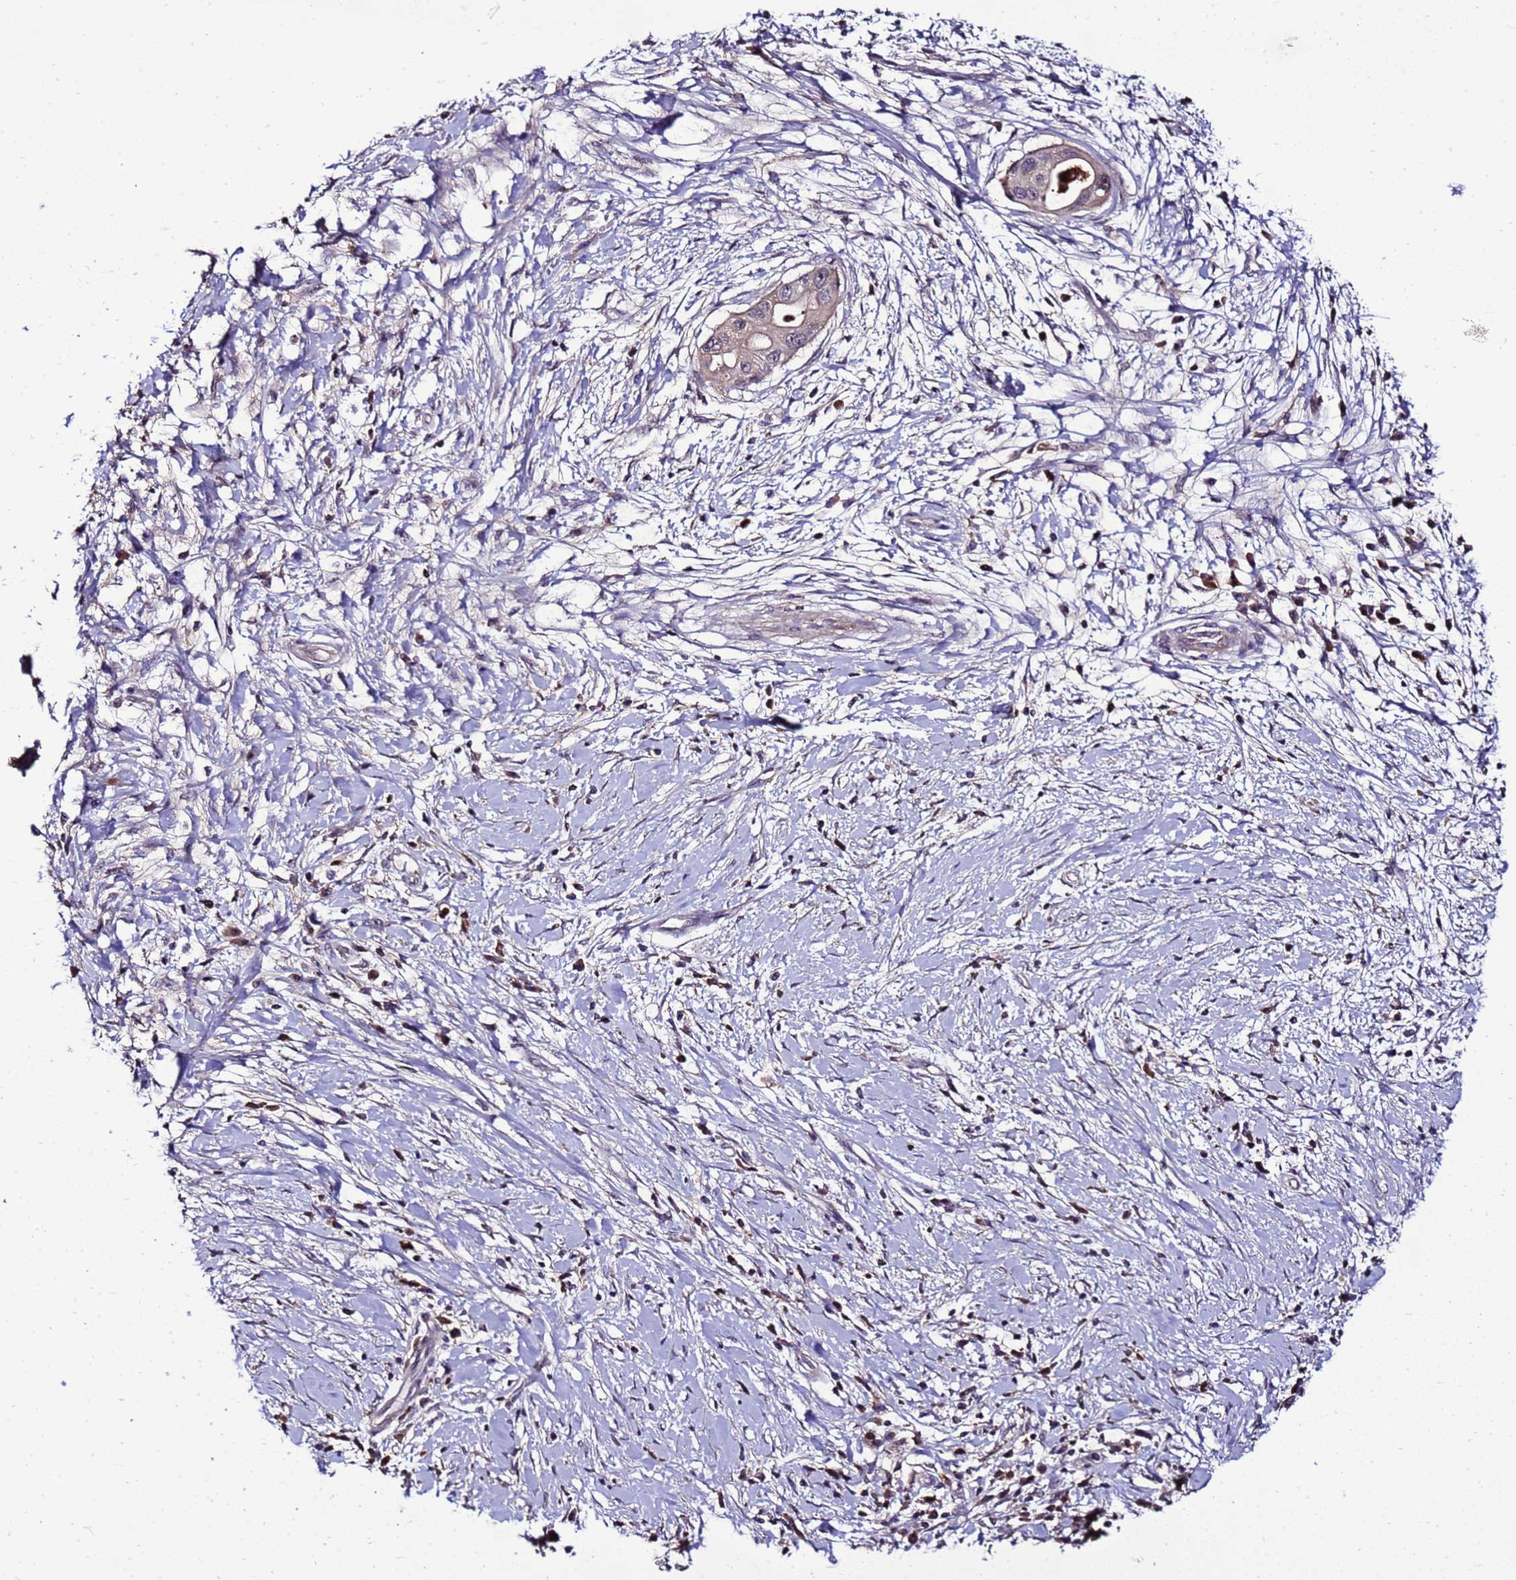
{"staining": {"intensity": "moderate", "quantity": "<25%", "location": "nuclear"}, "tissue": "pancreatic cancer", "cell_type": "Tumor cells", "image_type": "cancer", "snomed": [{"axis": "morphology", "description": "Adenocarcinoma, NOS"}, {"axis": "topography", "description": "Pancreas"}], "caption": "Brown immunohistochemical staining in human pancreatic cancer exhibits moderate nuclear staining in about <25% of tumor cells.", "gene": "C19orf47", "patient": {"sex": "male", "age": 68}}